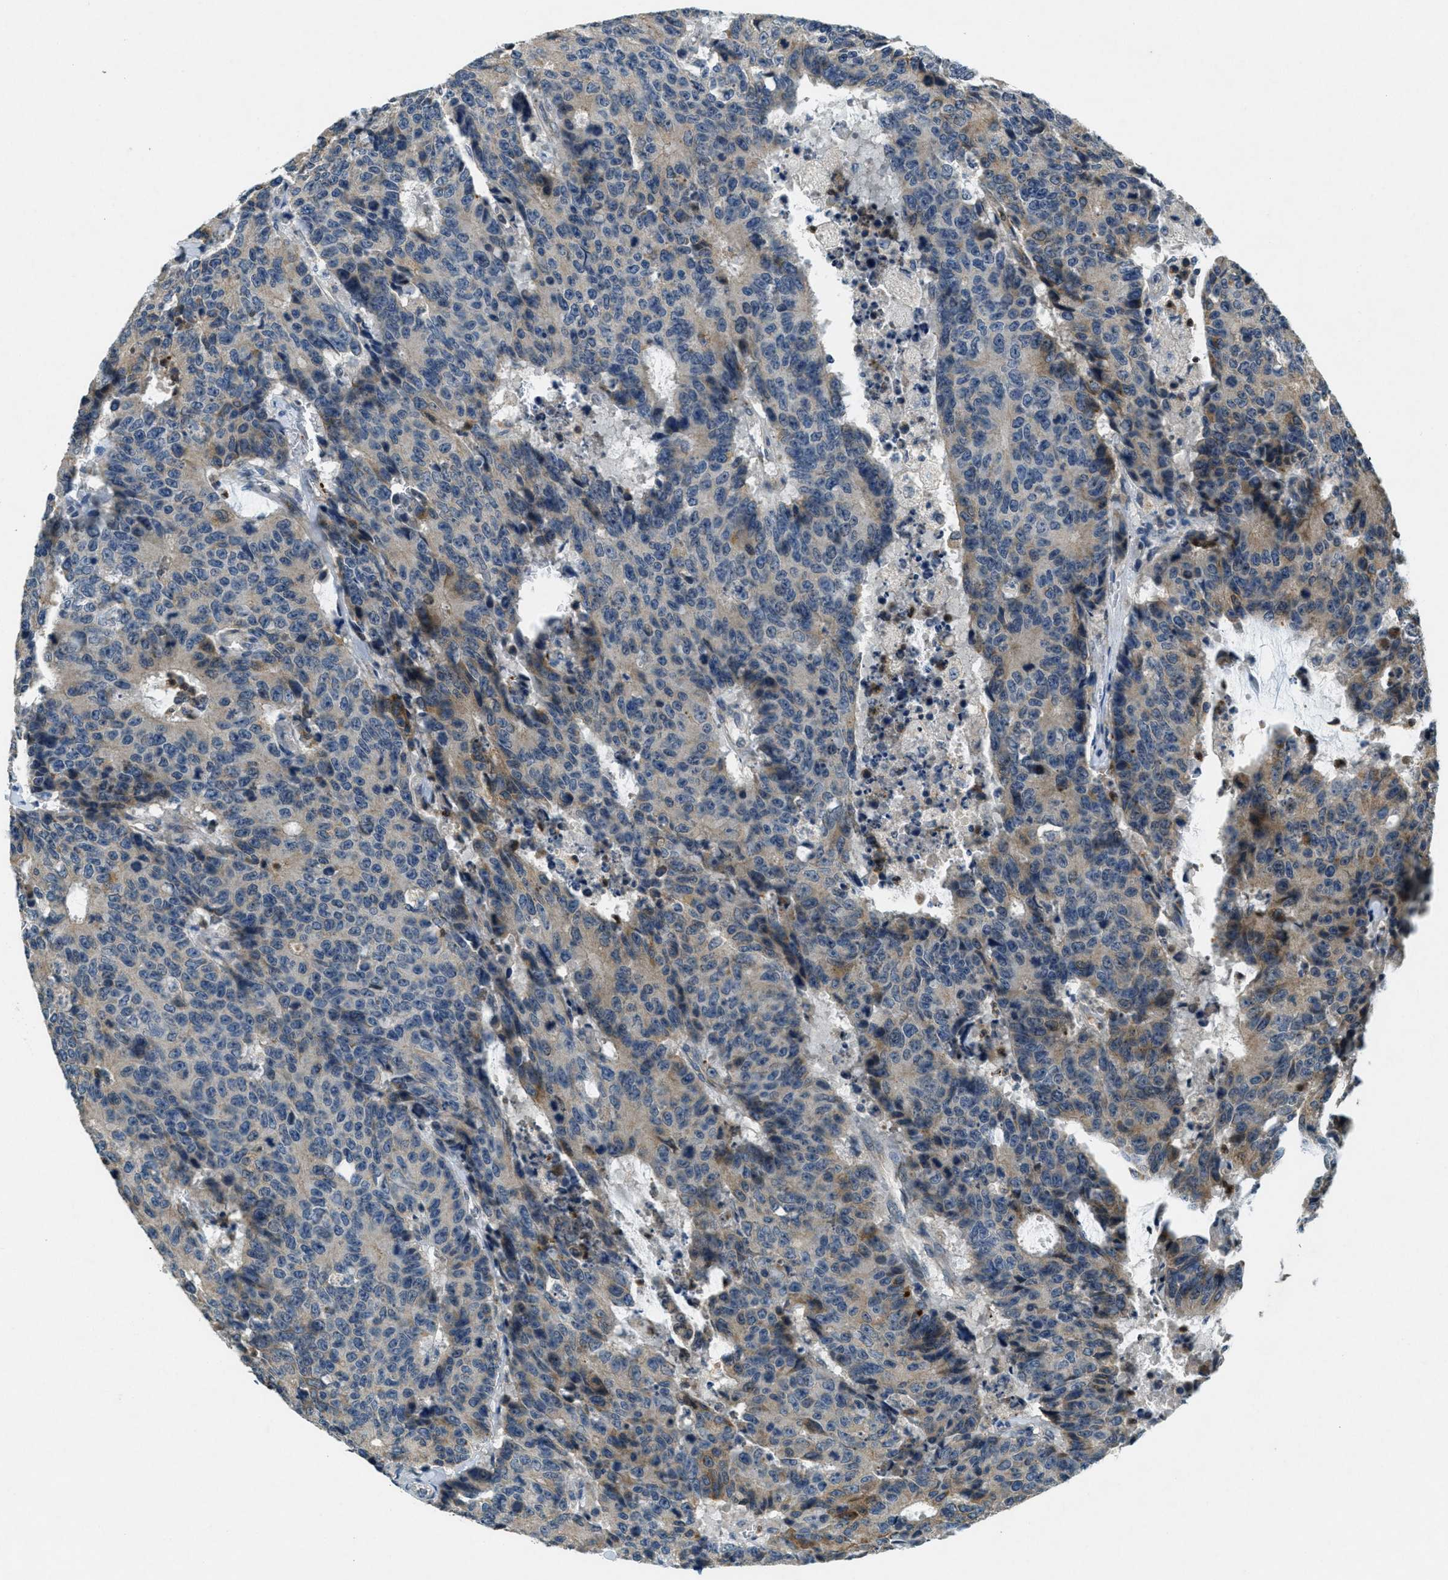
{"staining": {"intensity": "moderate", "quantity": "<25%", "location": "cytoplasmic/membranous"}, "tissue": "colorectal cancer", "cell_type": "Tumor cells", "image_type": "cancer", "snomed": [{"axis": "morphology", "description": "Adenocarcinoma, NOS"}, {"axis": "topography", "description": "Colon"}], "caption": "Brown immunohistochemical staining in colorectal adenocarcinoma demonstrates moderate cytoplasmic/membranous expression in about <25% of tumor cells.", "gene": "RAB3D", "patient": {"sex": "female", "age": 86}}